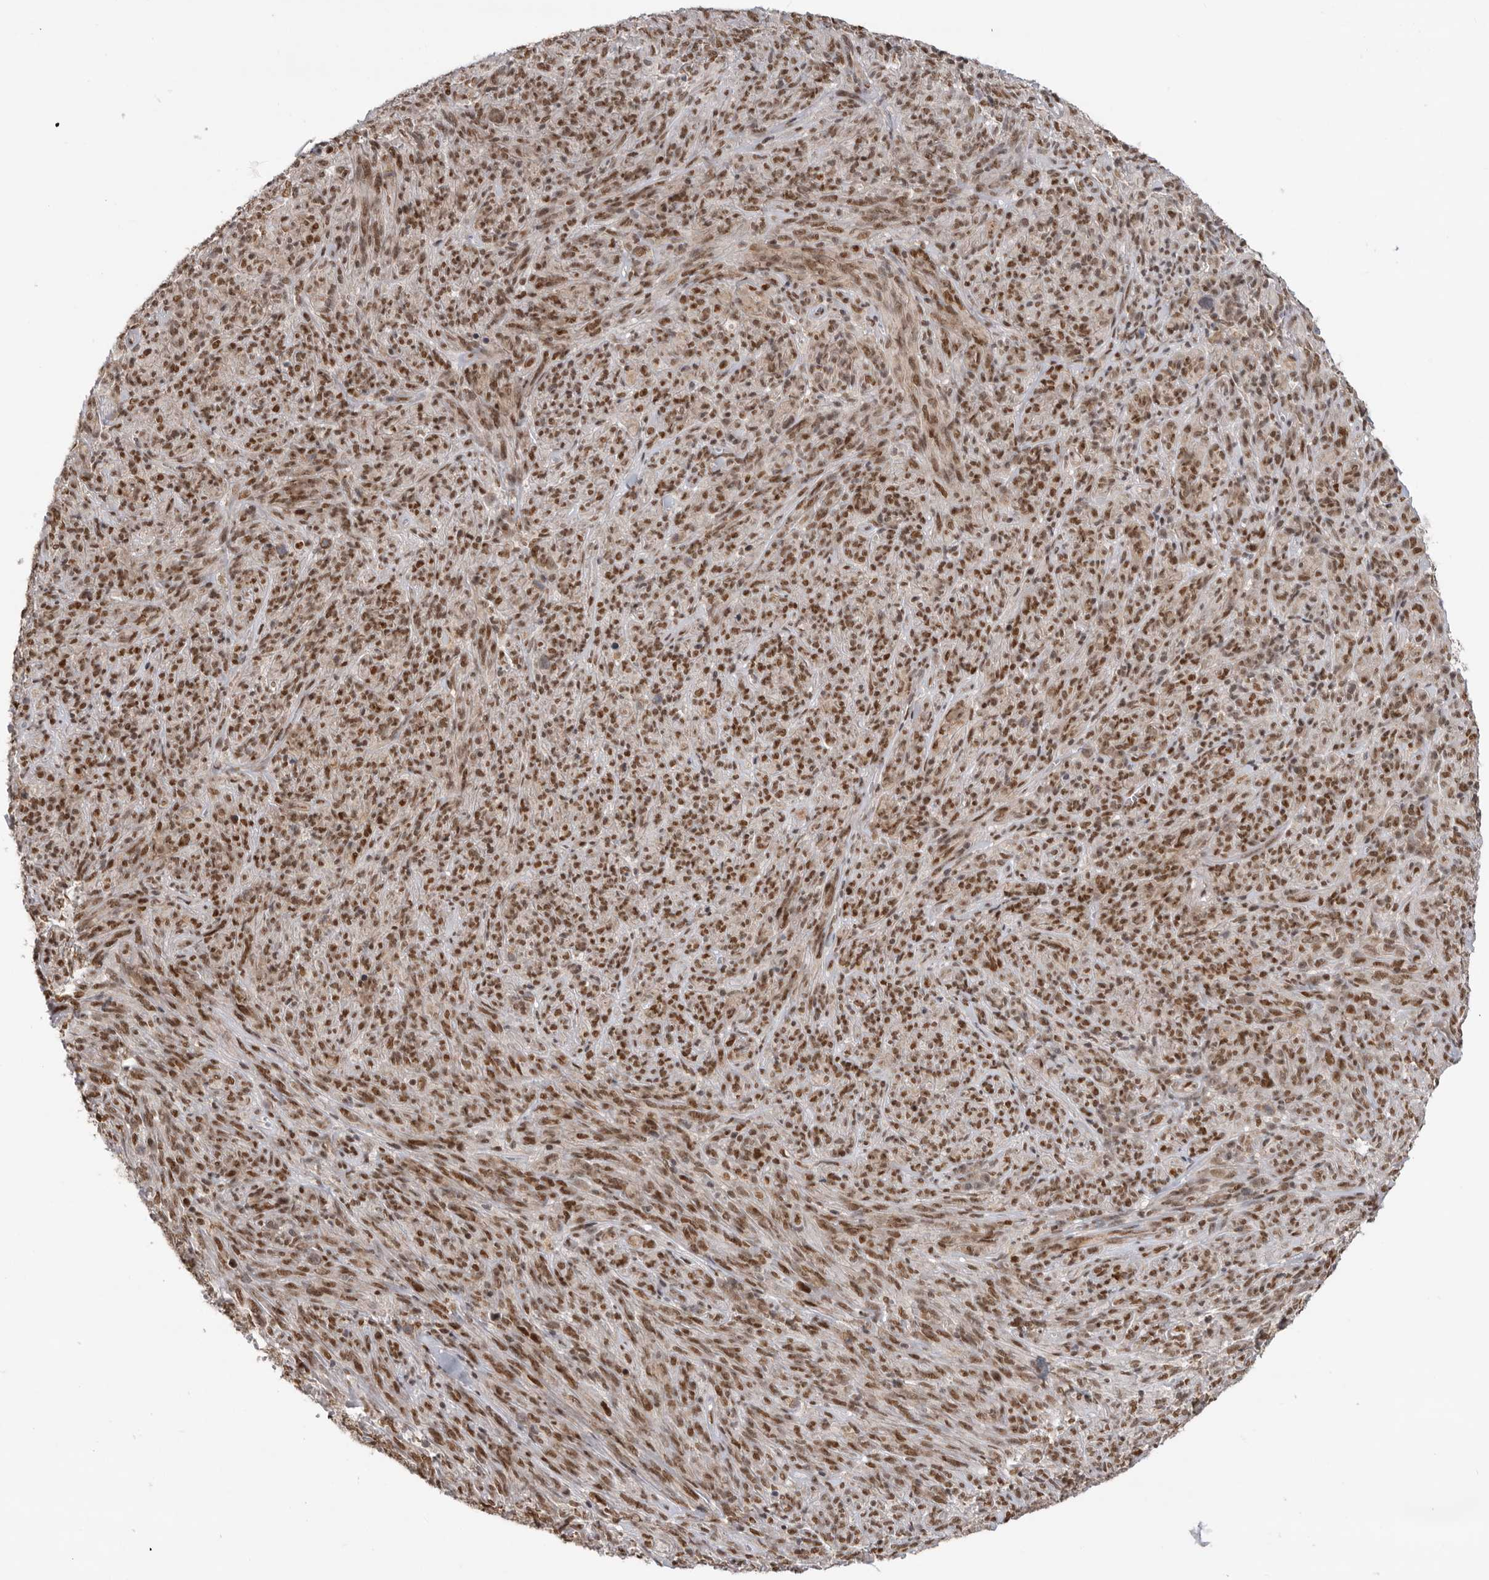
{"staining": {"intensity": "moderate", "quantity": ">75%", "location": "nuclear"}, "tissue": "melanoma", "cell_type": "Tumor cells", "image_type": "cancer", "snomed": [{"axis": "morphology", "description": "Malignant melanoma, NOS"}, {"axis": "topography", "description": "Skin of head"}], "caption": "A brown stain labels moderate nuclear expression of a protein in malignant melanoma tumor cells.", "gene": "ZNF830", "patient": {"sex": "male", "age": 96}}